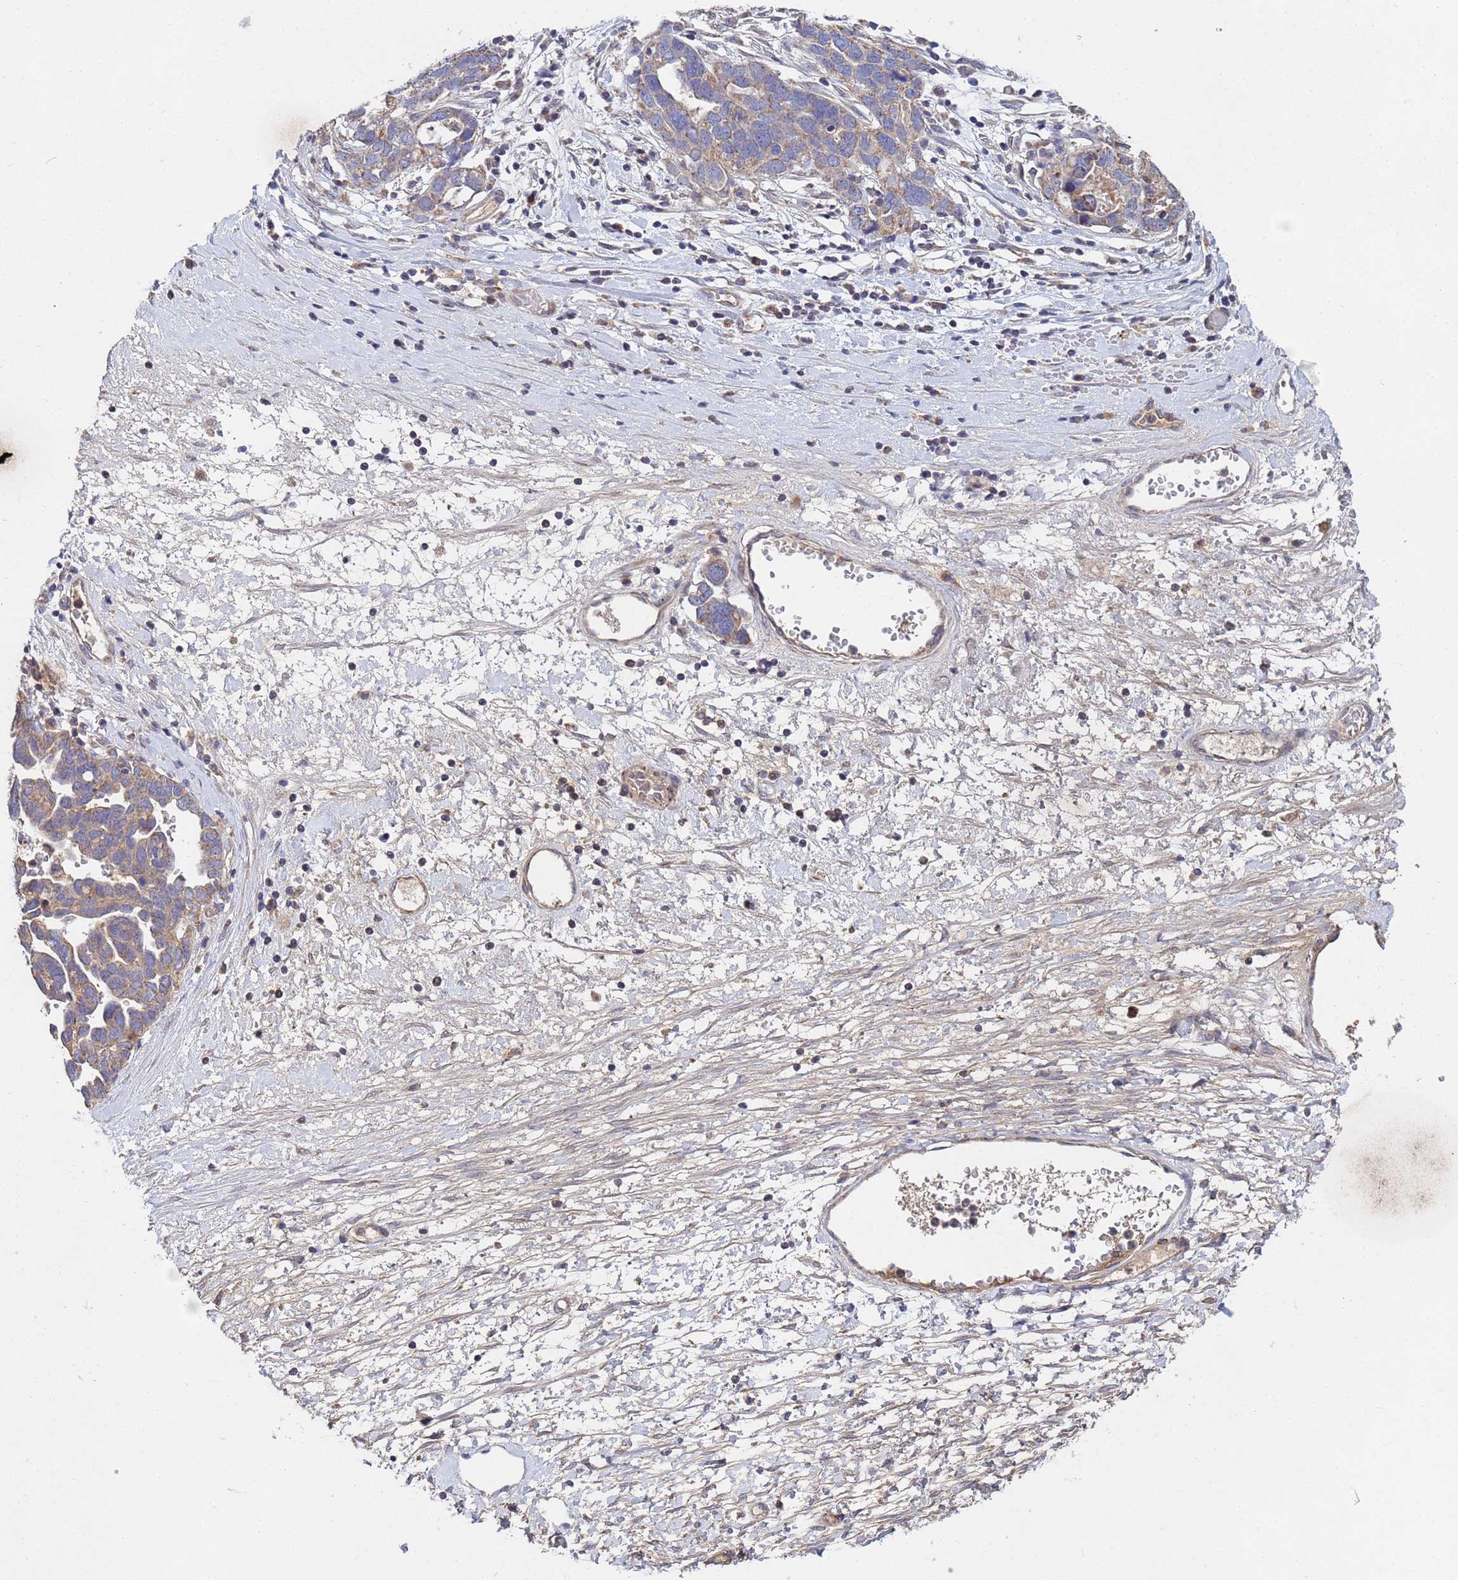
{"staining": {"intensity": "weak", "quantity": "<25%", "location": "cytoplasmic/membranous"}, "tissue": "ovarian cancer", "cell_type": "Tumor cells", "image_type": "cancer", "snomed": [{"axis": "morphology", "description": "Cystadenocarcinoma, serous, NOS"}, {"axis": "topography", "description": "Ovary"}], "caption": "Tumor cells show no significant expression in ovarian serous cystadenocarcinoma.", "gene": "C5orf34", "patient": {"sex": "female", "age": 54}}